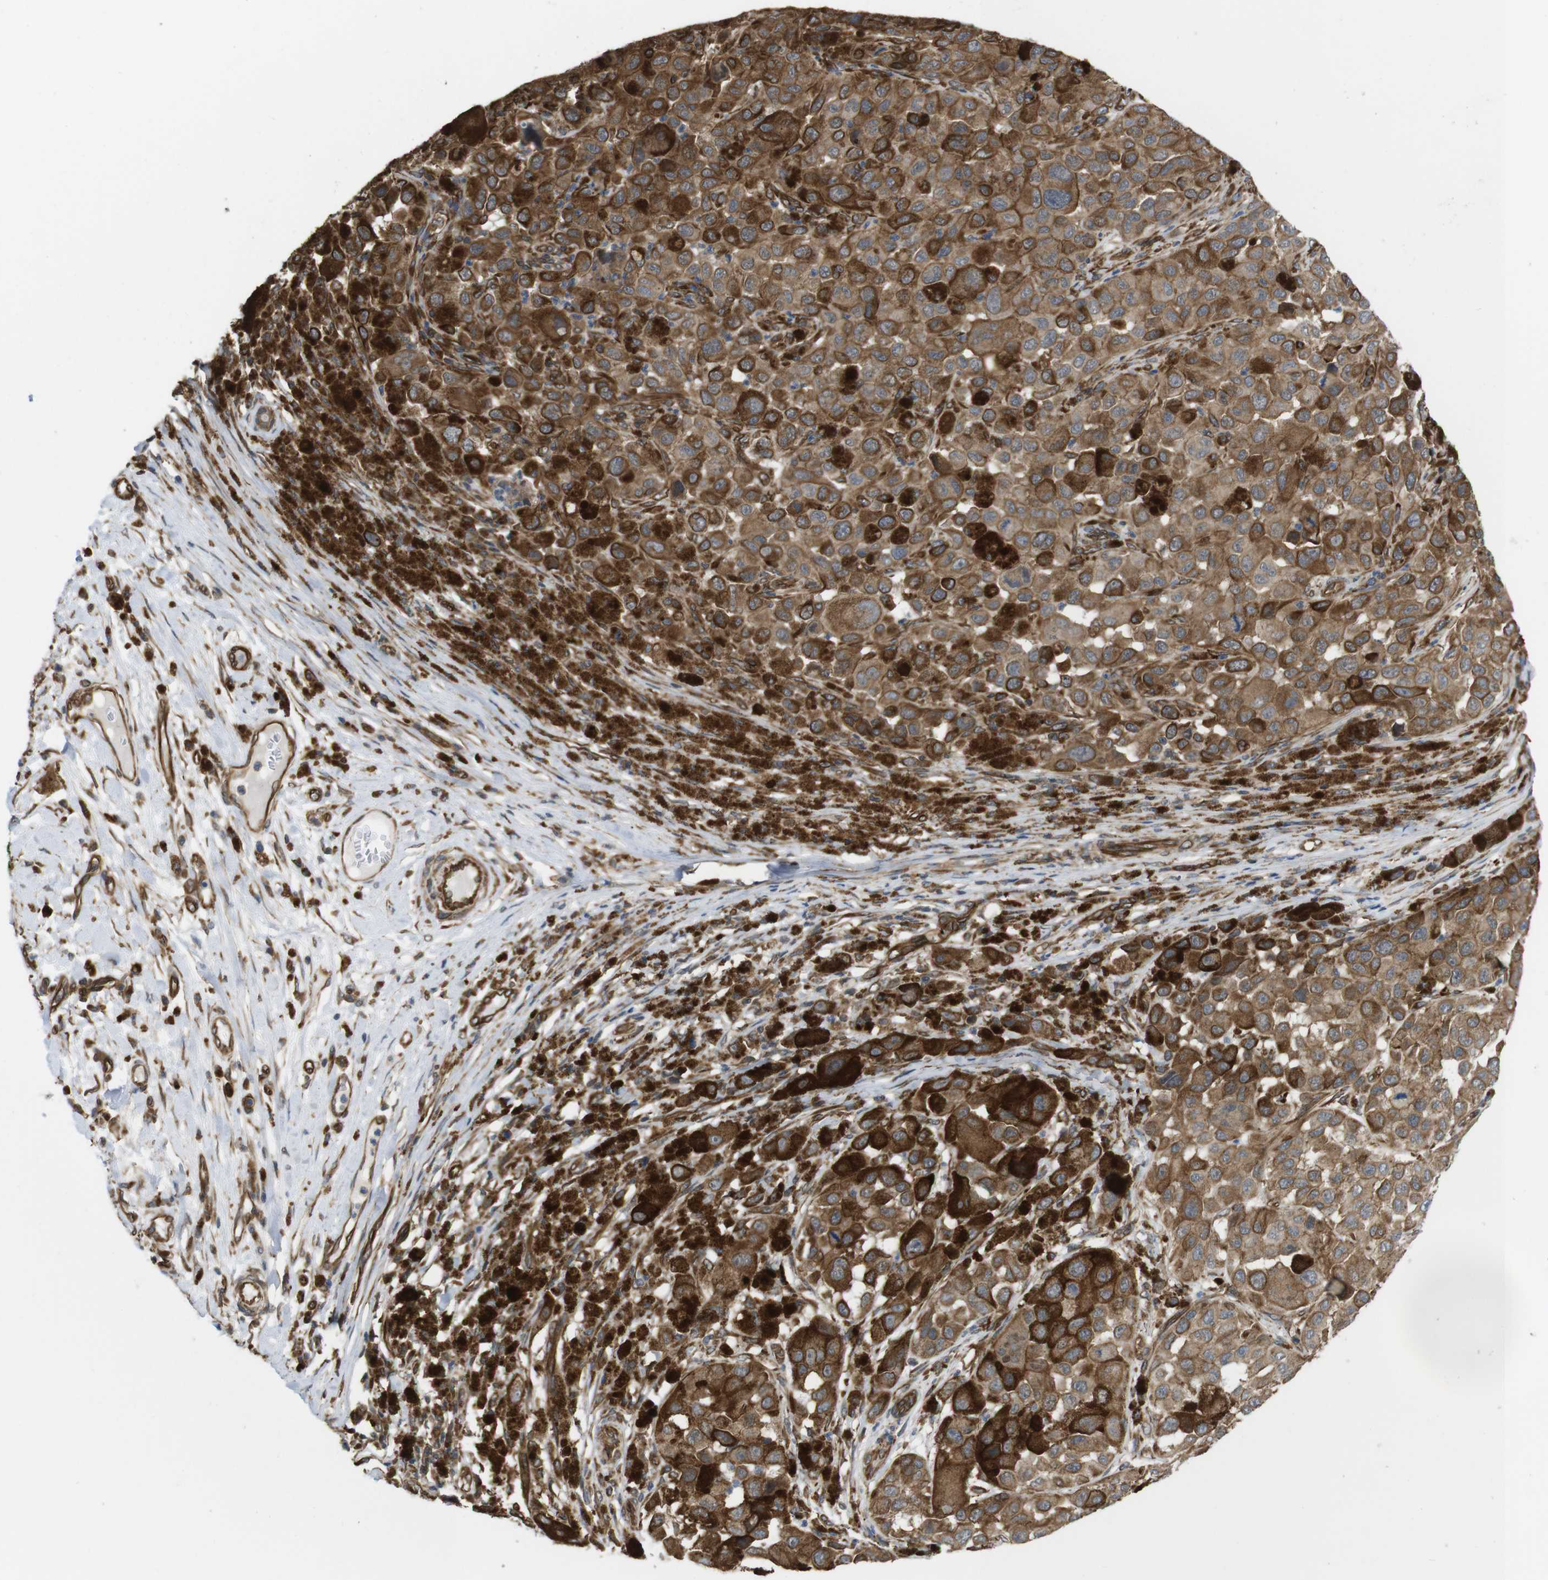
{"staining": {"intensity": "moderate", "quantity": ">75%", "location": "cytoplasmic/membranous"}, "tissue": "melanoma", "cell_type": "Tumor cells", "image_type": "cancer", "snomed": [{"axis": "morphology", "description": "Malignant melanoma, NOS"}, {"axis": "topography", "description": "Skin"}], "caption": "Melanoma tissue reveals moderate cytoplasmic/membranous expression in approximately >75% of tumor cells, visualized by immunohistochemistry. (DAB IHC with brightfield microscopy, high magnification).", "gene": "ZDHHC5", "patient": {"sex": "male", "age": 96}}